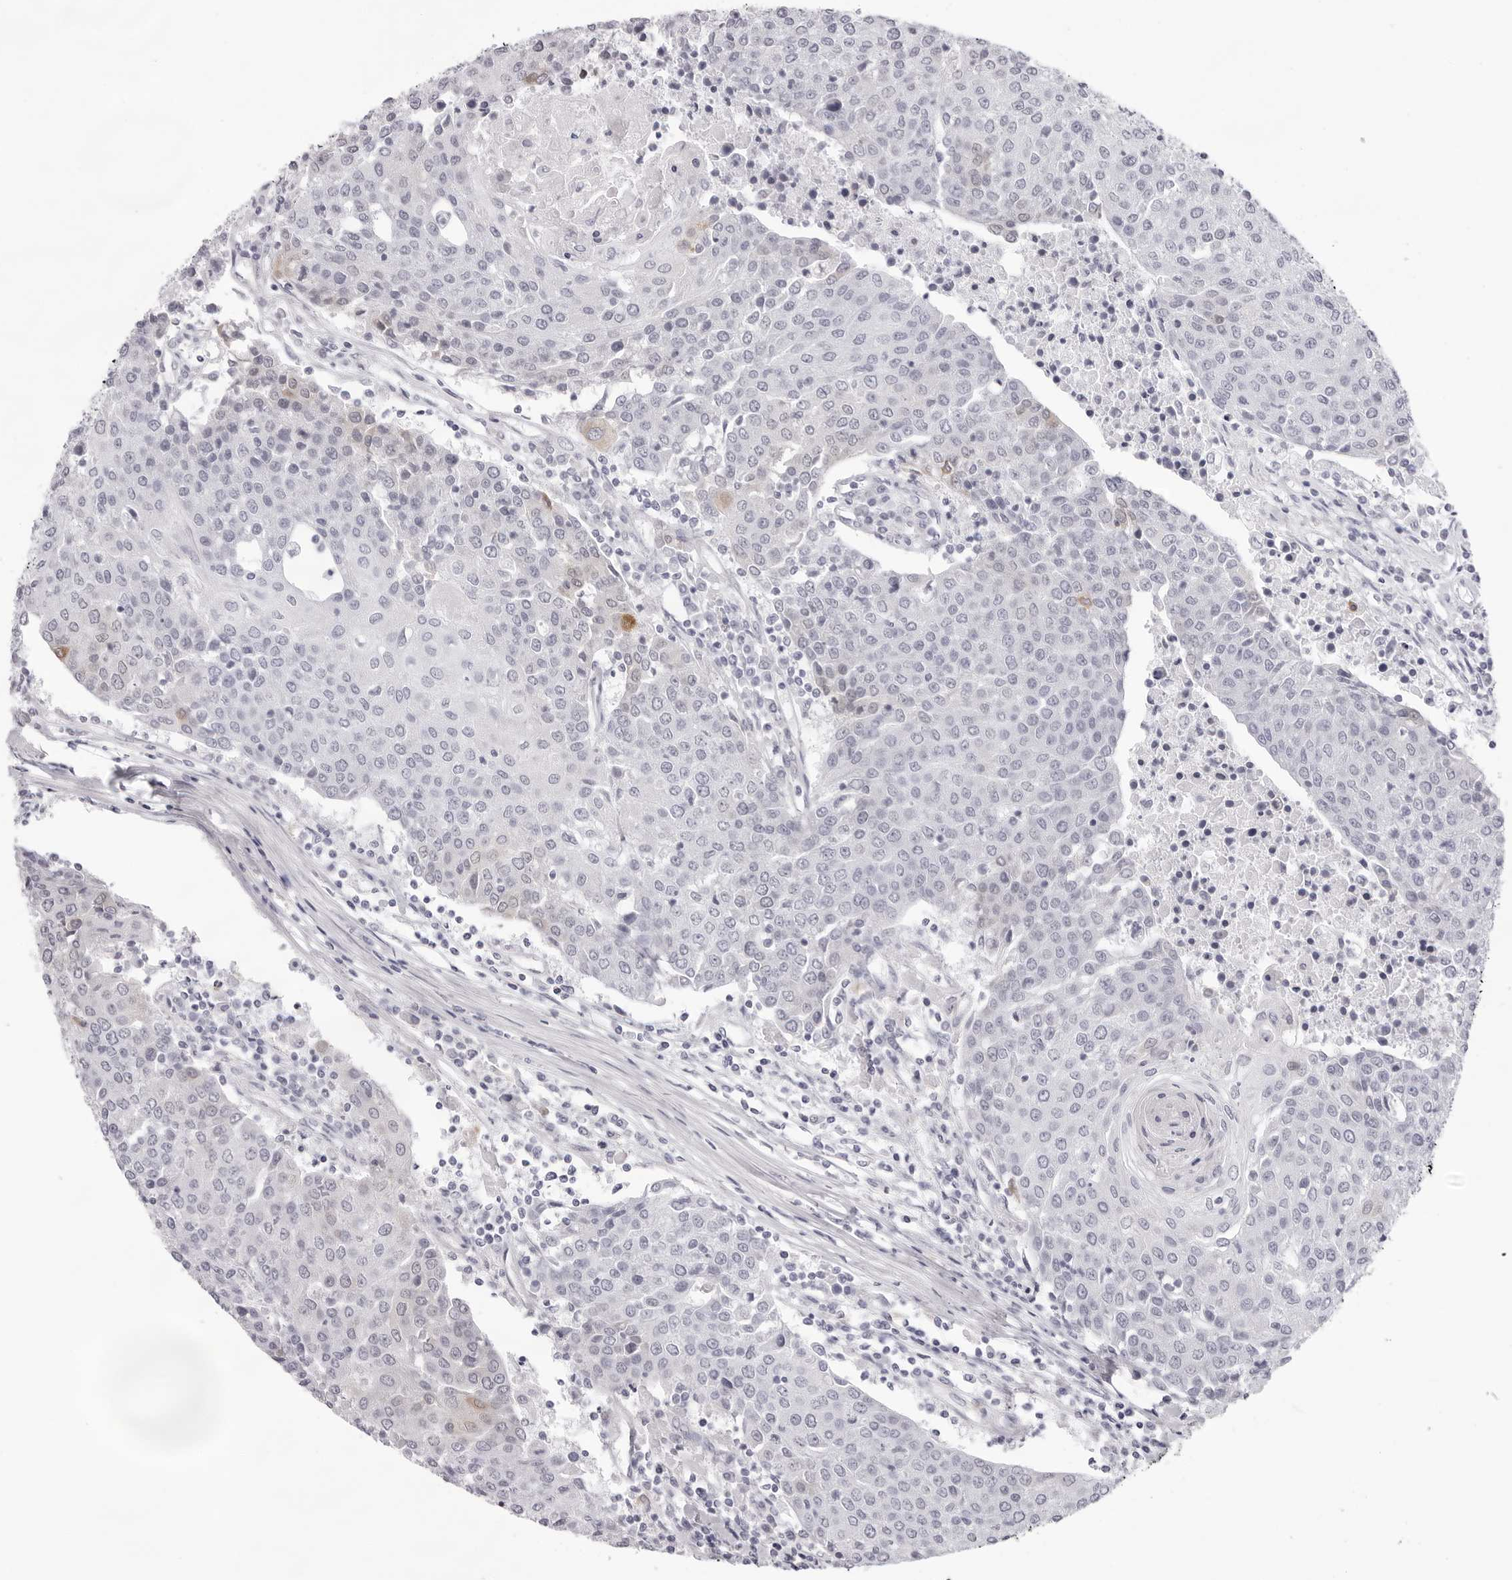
{"staining": {"intensity": "weak", "quantity": "<25%", "location": "cytoplasmic/membranous"}, "tissue": "urothelial cancer", "cell_type": "Tumor cells", "image_type": "cancer", "snomed": [{"axis": "morphology", "description": "Urothelial carcinoma, High grade"}, {"axis": "topography", "description": "Urinary bladder"}], "caption": "A photomicrograph of human urothelial carcinoma (high-grade) is negative for staining in tumor cells.", "gene": "SMIM2", "patient": {"sex": "female", "age": 85}}